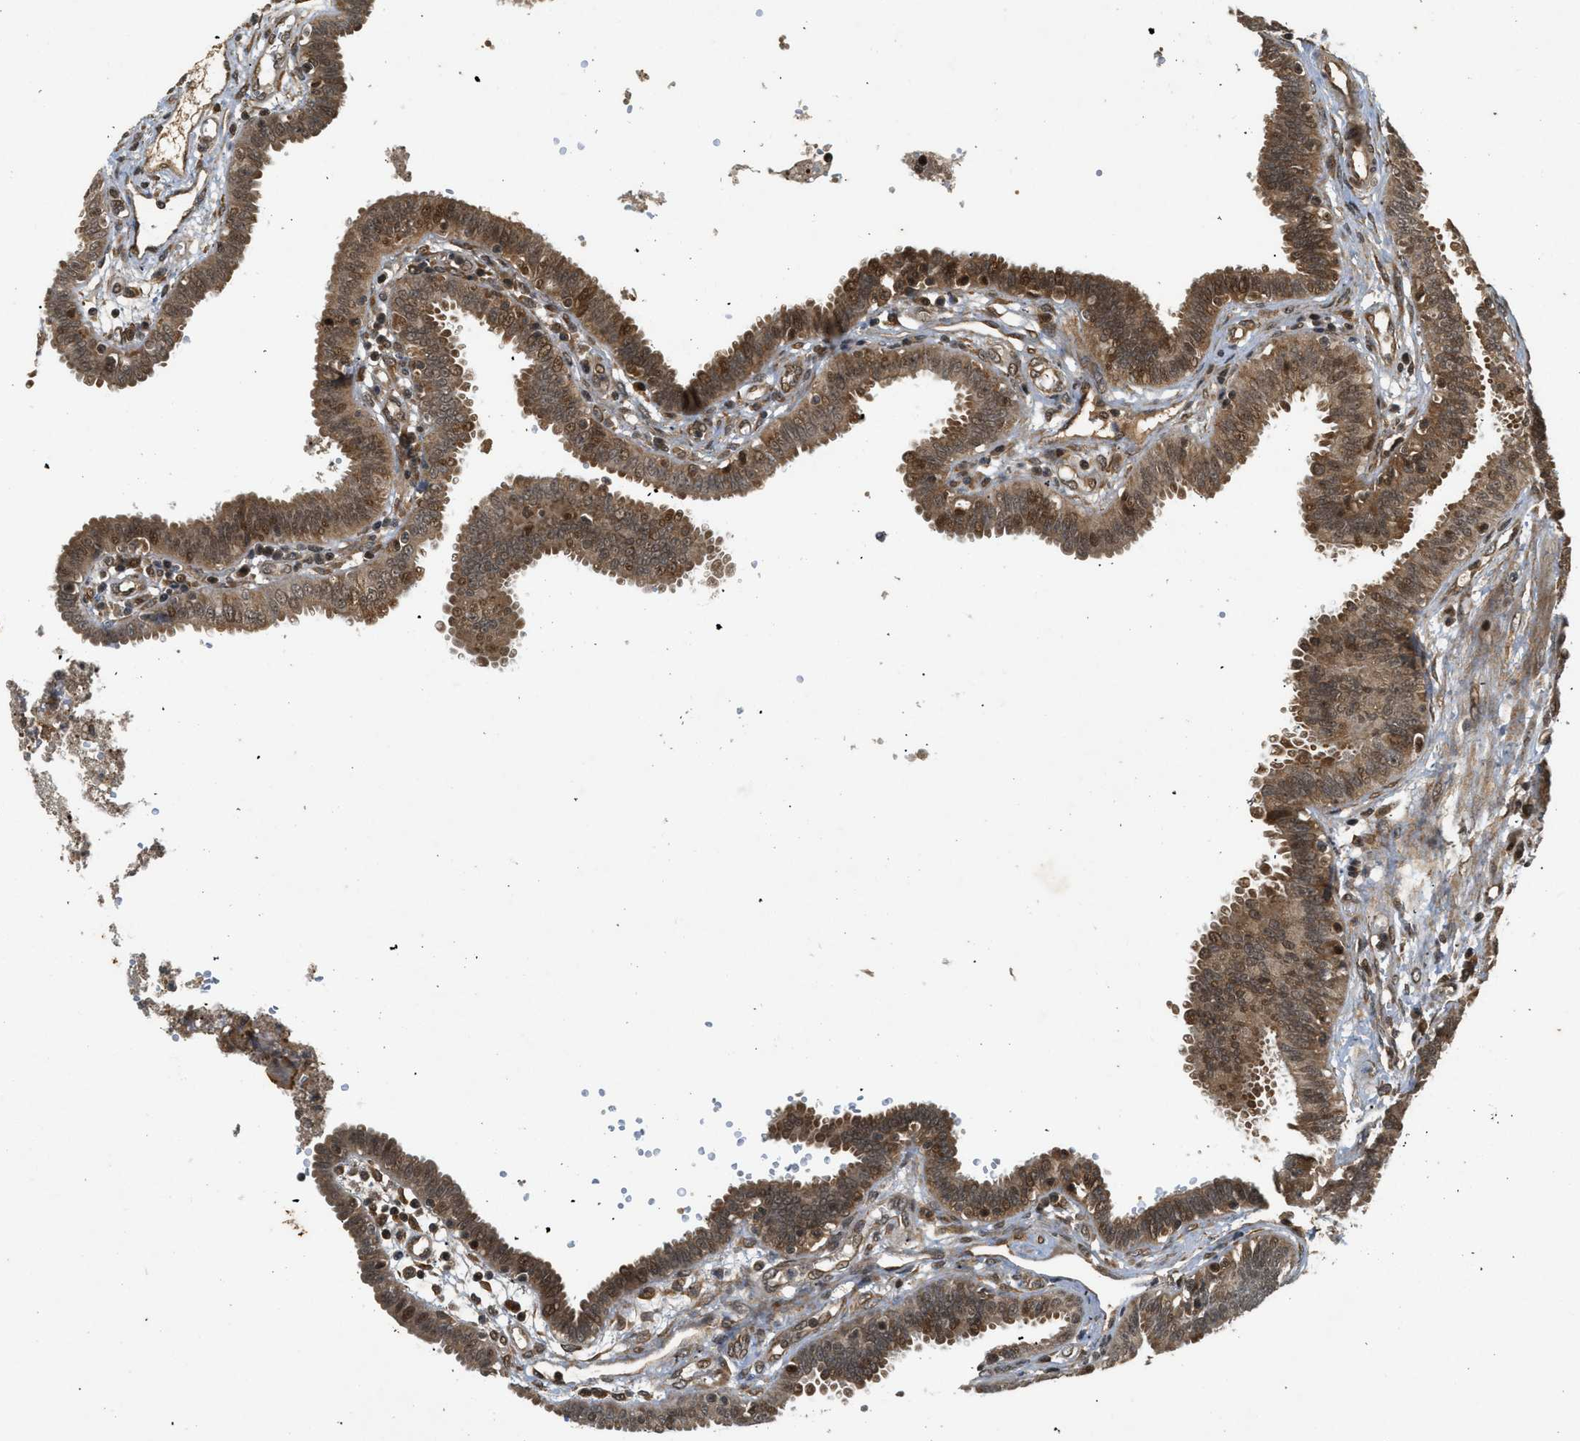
{"staining": {"intensity": "moderate", "quantity": ">75%", "location": "cytoplasmic/membranous,nuclear"}, "tissue": "fallopian tube", "cell_type": "Glandular cells", "image_type": "normal", "snomed": [{"axis": "morphology", "description": "Normal tissue, NOS"}, {"axis": "topography", "description": "Fallopian tube"}], "caption": "An image of human fallopian tube stained for a protein reveals moderate cytoplasmic/membranous,nuclear brown staining in glandular cells.", "gene": "EIF2AK3", "patient": {"sex": "female", "age": 32}}